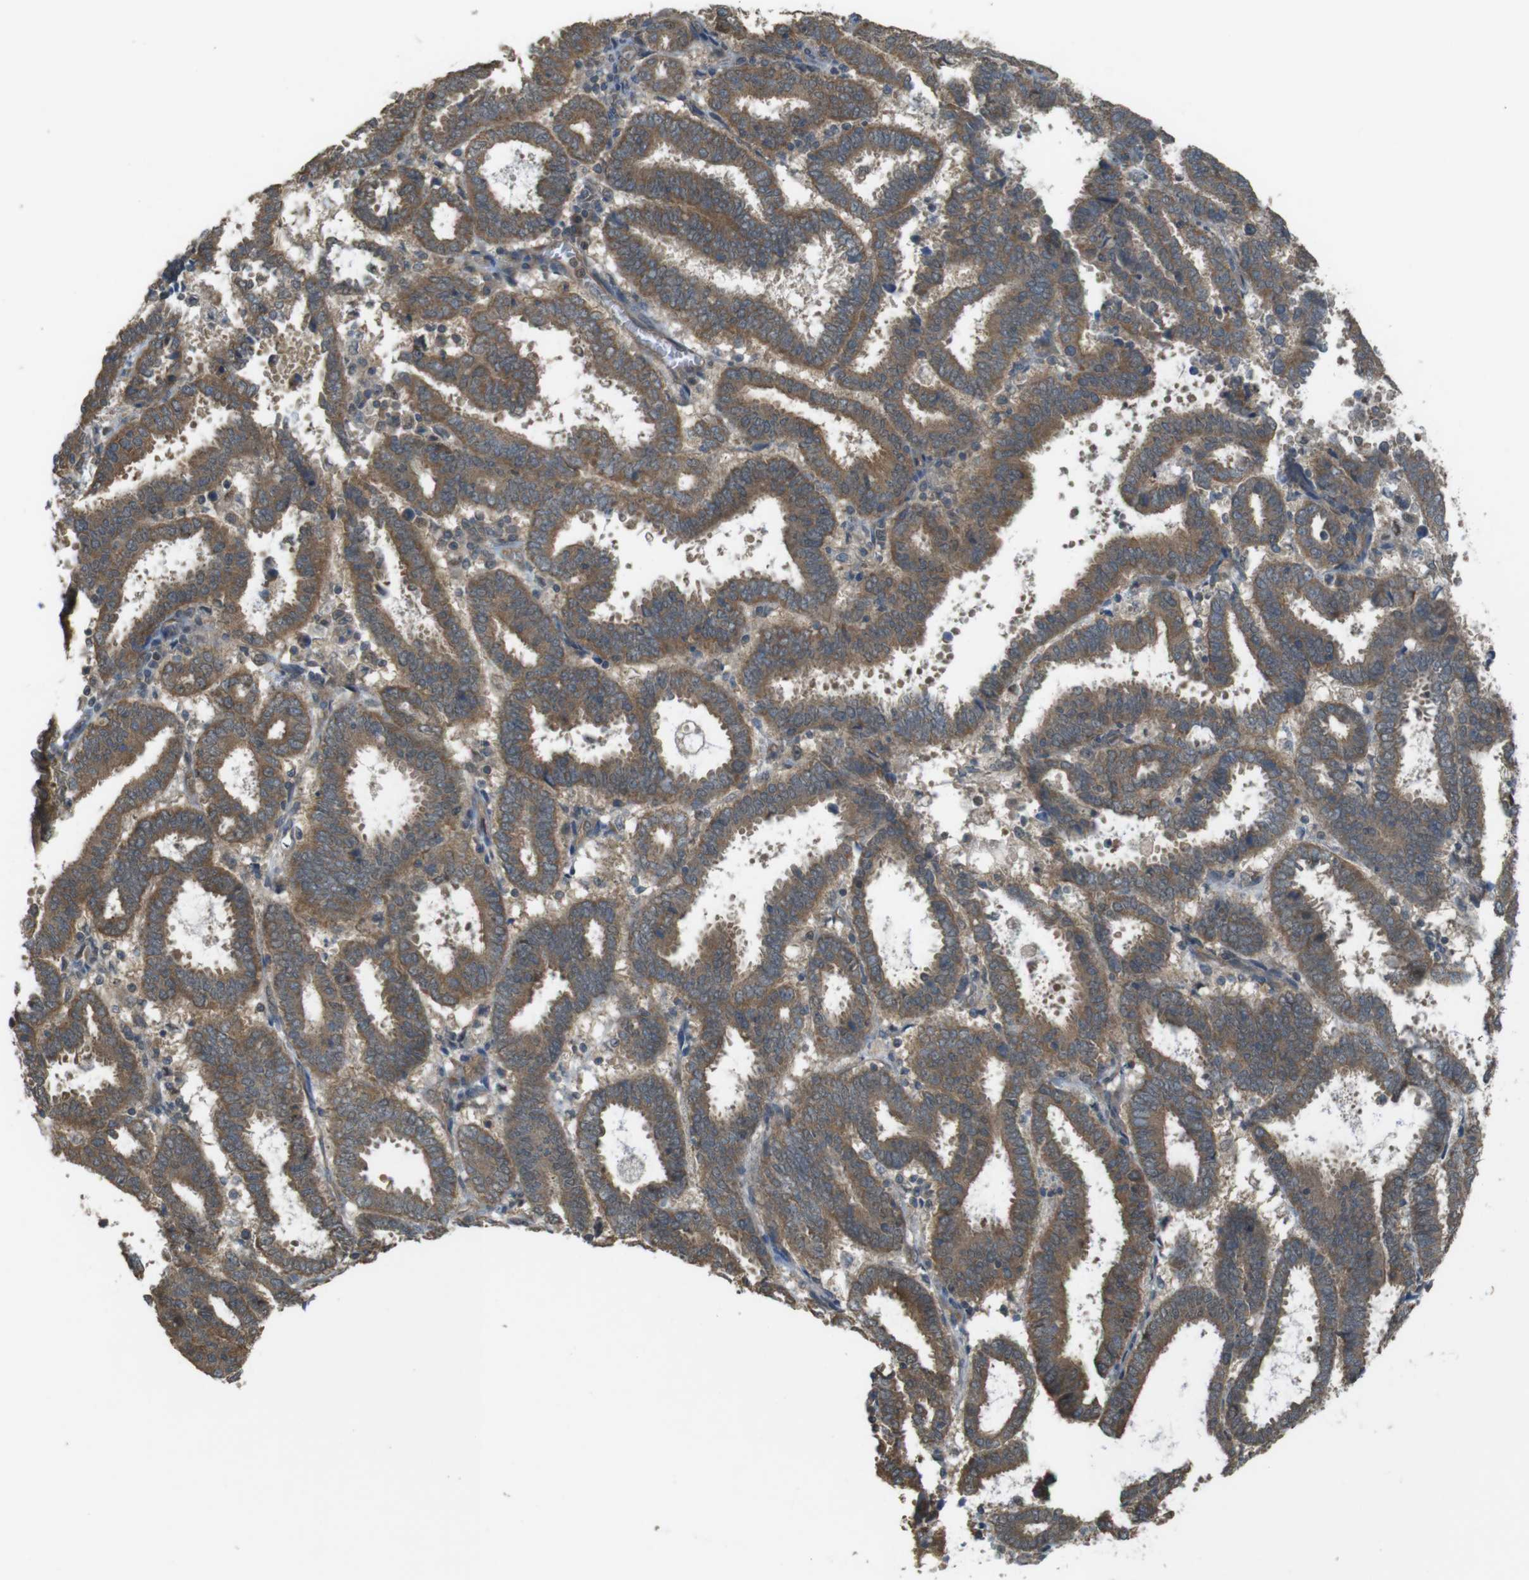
{"staining": {"intensity": "moderate", "quantity": ">75%", "location": "cytoplasmic/membranous"}, "tissue": "endometrial cancer", "cell_type": "Tumor cells", "image_type": "cancer", "snomed": [{"axis": "morphology", "description": "Adenocarcinoma, NOS"}, {"axis": "topography", "description": "Uterus"}], "caption": "An IHC histopathology image of tumor tissue is shown. Protein staining in brown labels moderate cytoplasmic/membranous positivity in adenocarcinoma (endometrial) within tumor cells.", "gene": "ZDHHC20", "patient": {"sex": "female", "age": 83}}